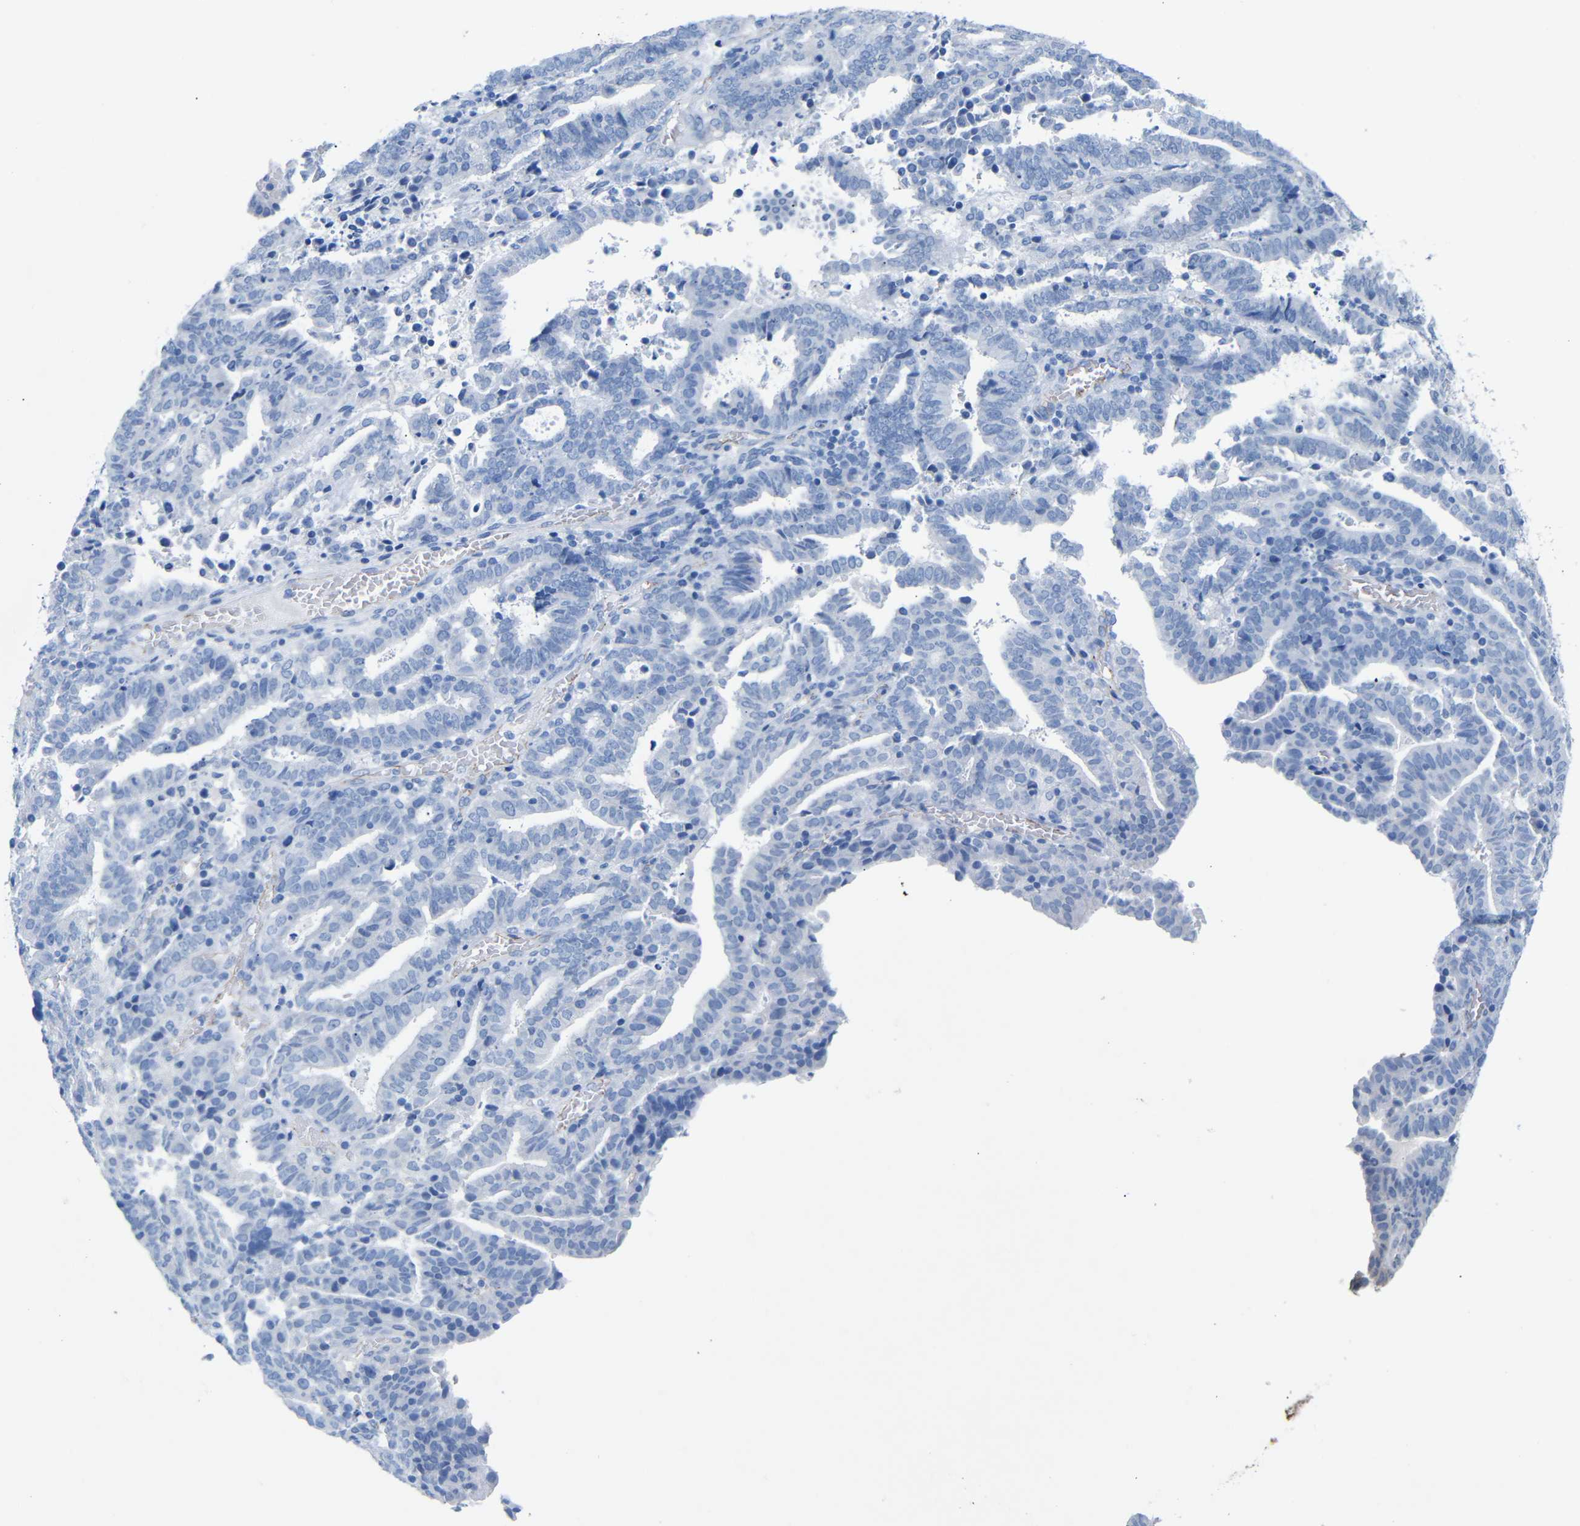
{"staining": {"intensity": "negative", "quantity": "none", "location": "none"}, "tissue": "endometrial cancer", "cell_type": "Tumor cells", "image_type": "cancer", "snomed": [{"axis": "morphology", "description": "Adenocarcinoma, NOS"}, {"axis": "topography", "description": "Uterus"}], "caption": "An immunohistochemistry micrograph of endometrial adenocarcinoma is shown. There is no staining in tumor cells of endometrial adenocarcinoma.", "gene": "CGNL1", "patient": {"sex": "female", "age": 83}}